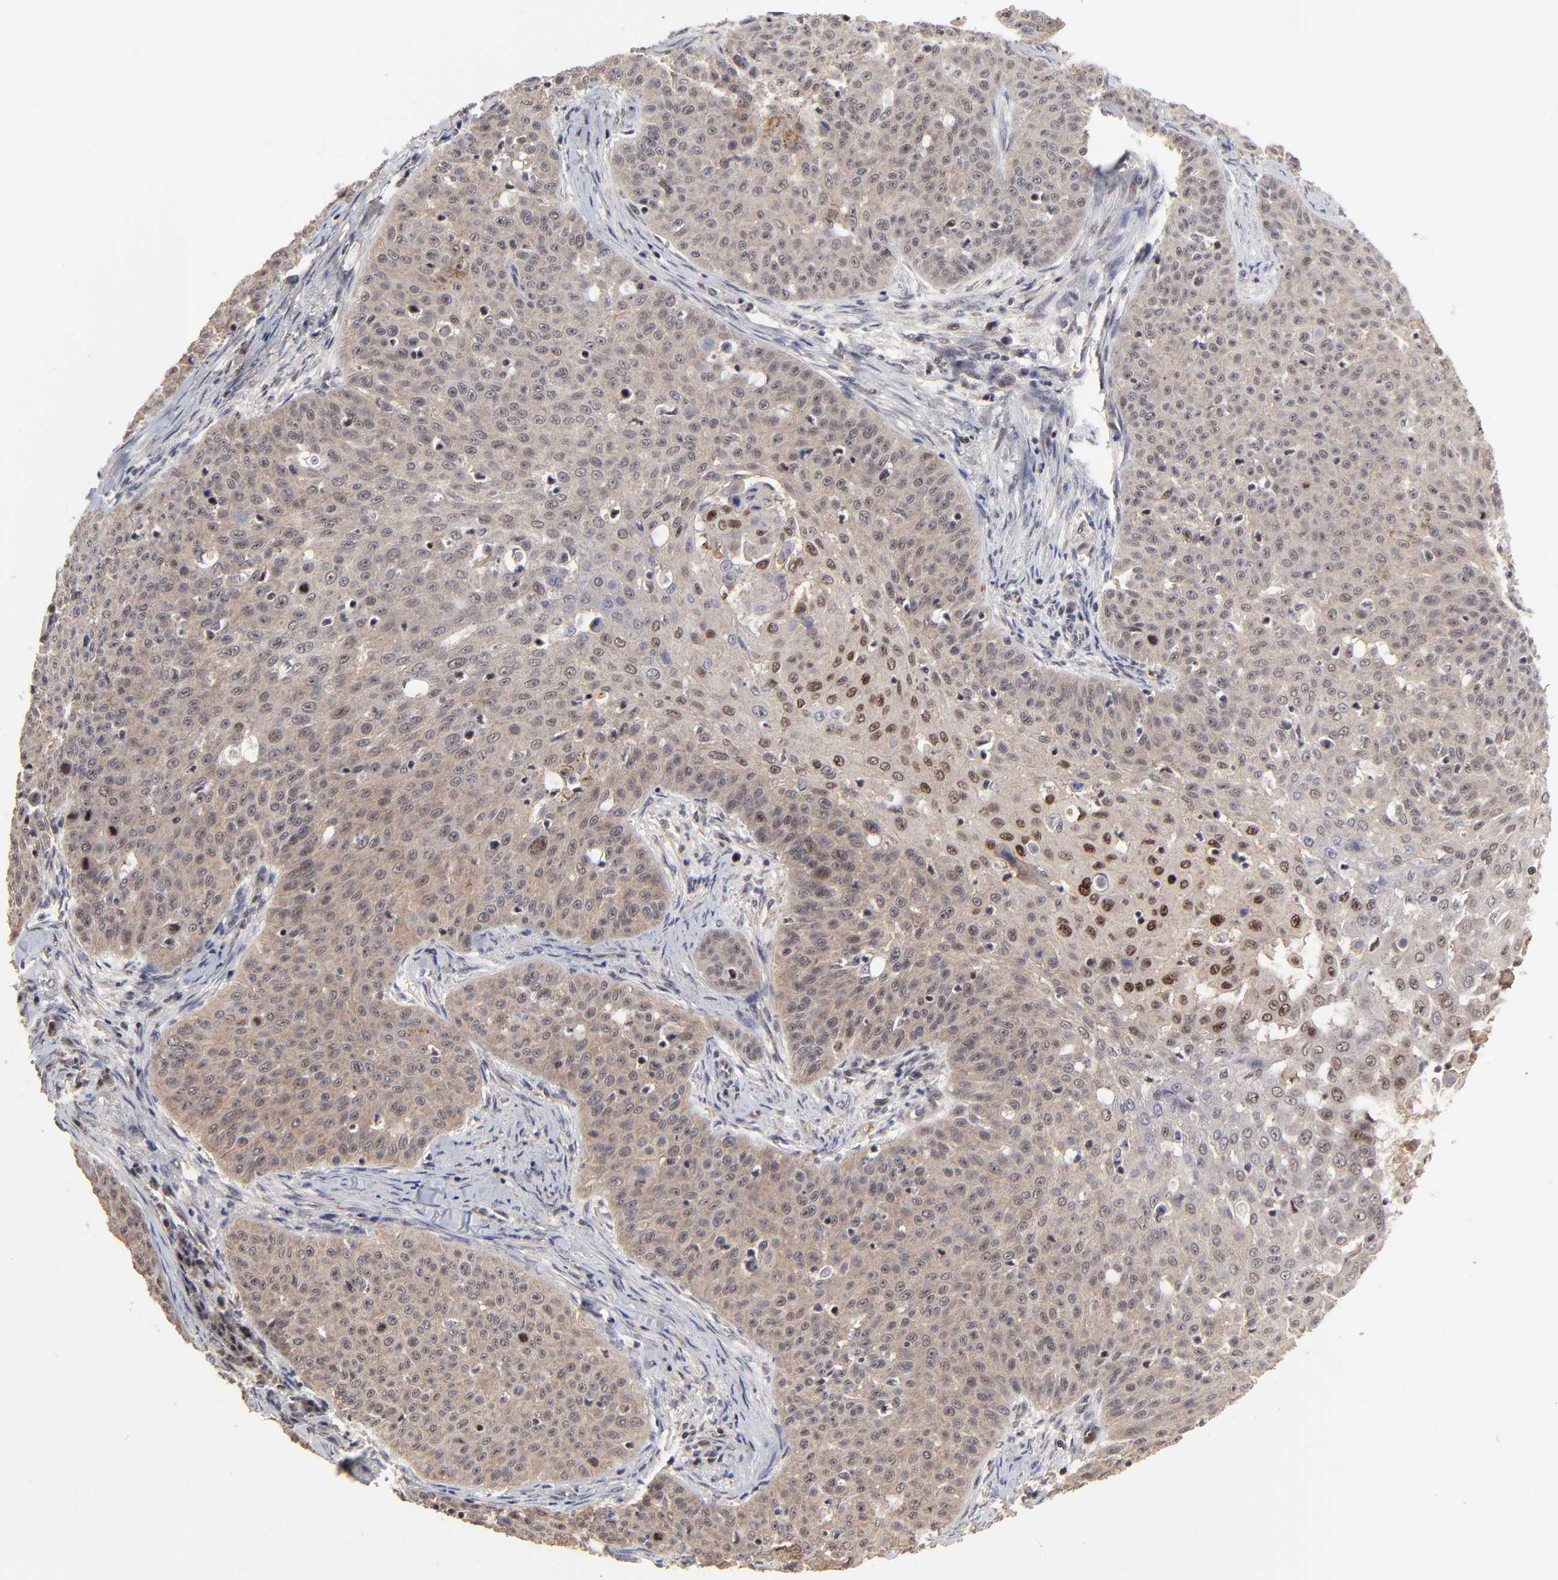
{"staining": {"intensity": "moderate", "quantity": ">75%", "location": "cytoplasmic/membranous"}, "tissue": "skin cancer", "cell_type": "Tumor cells", "image_type": "cancer", "snomed": [{"axis": "morphology", "description": "Squamous cell carcinoma, NOS"}, {"axis": "topography", "description": "Skin"}], "caption": "Immunohistochemistry of skin cancer exhibits medium levels of moderate cytoplasmic/membranous staining in approximately >75% of tumor cells.", "gene": "FRMD8", "patient": {"sex": "male", "age": 82}}